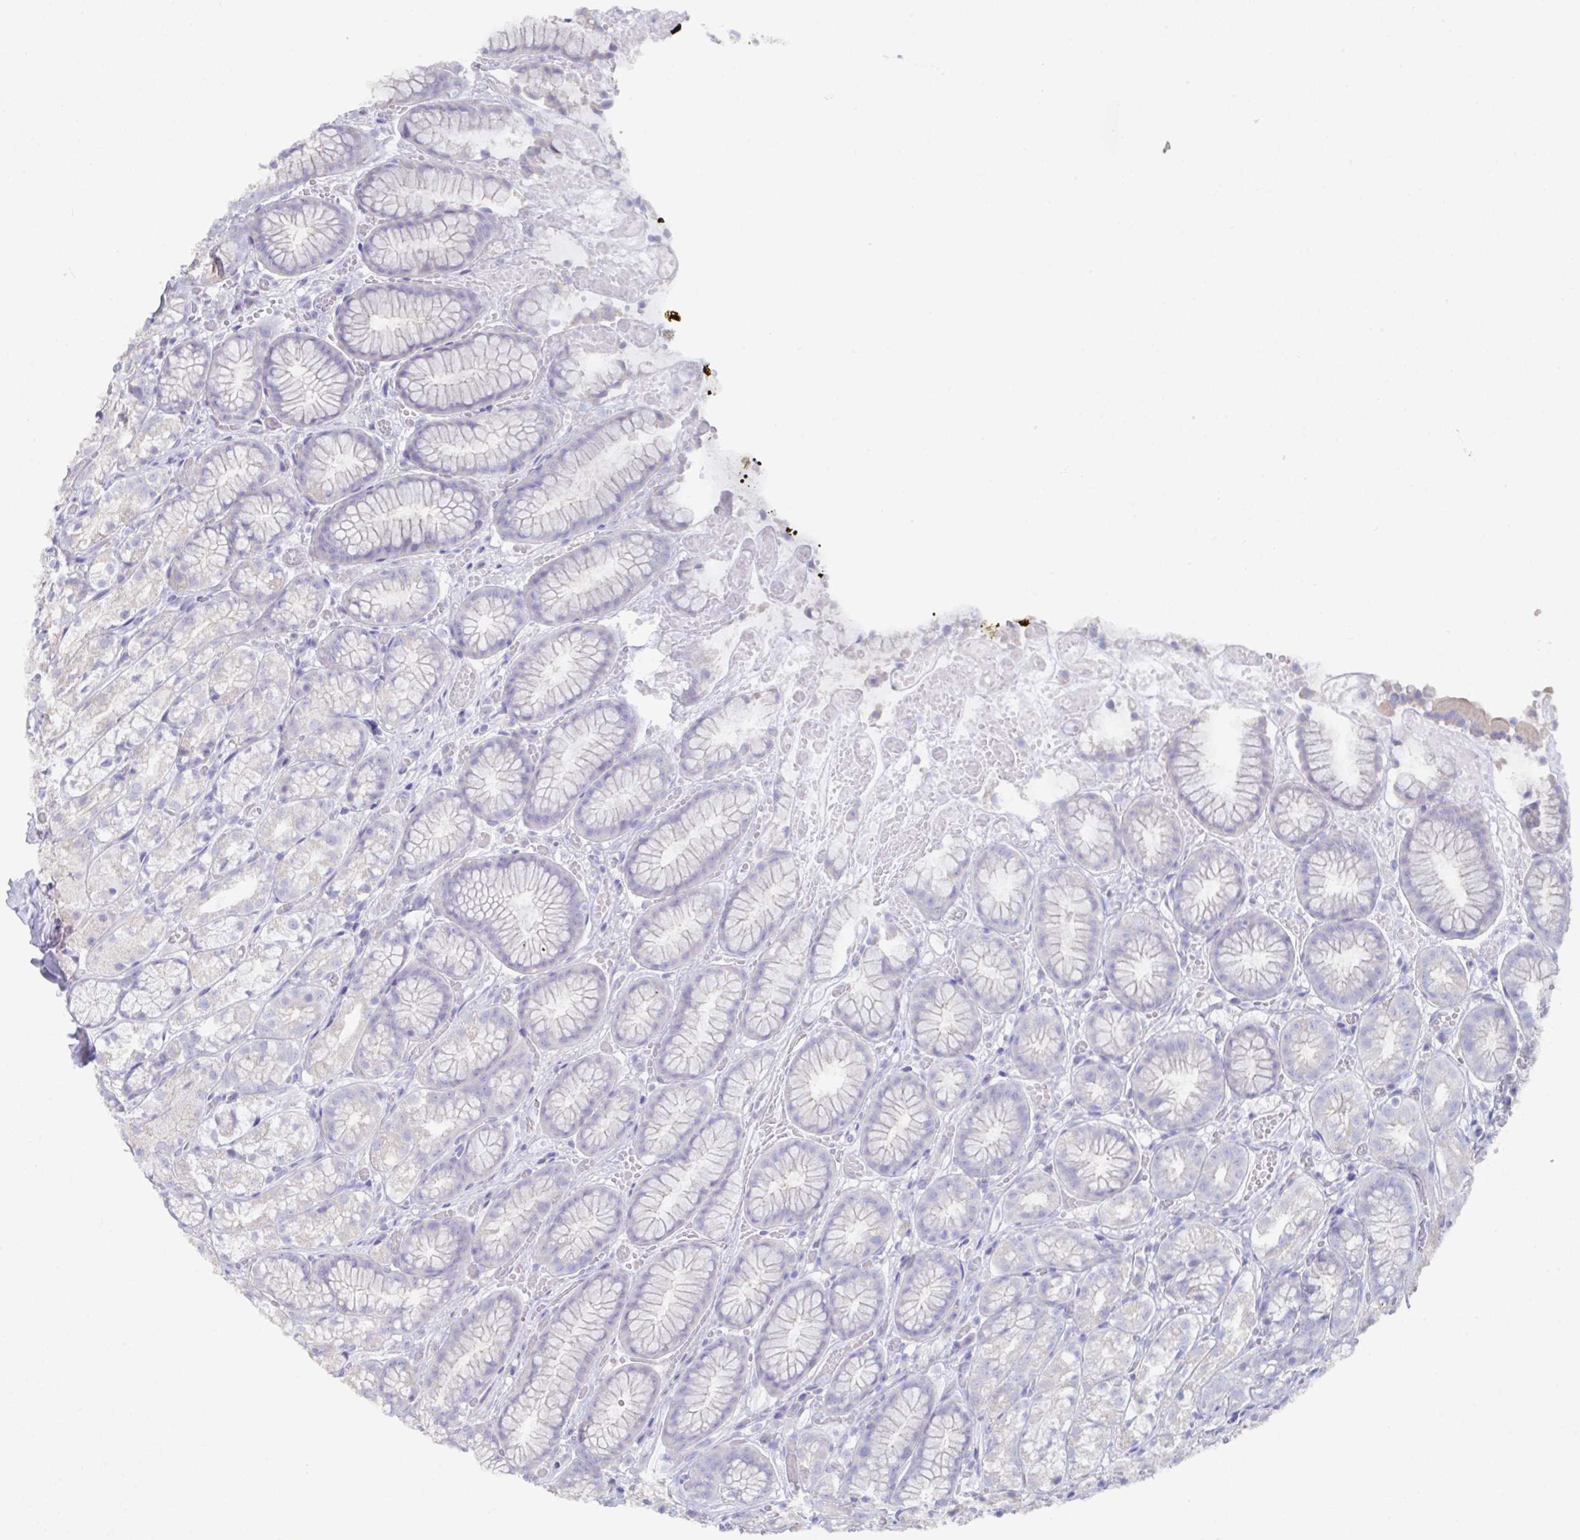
{"staining": {"intensity": "negative", "quantity": "none", "location": "none"}, "tissue": "stomach", "cell_type": "Glandular cells", "image_type": "normal", "snomed": [{"axis": "morphology", "description": "Normal tissue, NOS"}, {"axis": "topography", "description": "Smooth muscle"}, {"axis": "topography", "description": "Stomach"}], "caption": "DAB immunohistochemical staining of benign stomach demonstrates no significant expression in glandular cells. The staining is performed using DAB (3,3'-diaminobenzidine) brown chromogen with nuclei counter-stained in using hematoxylin.", "gene": "SLC44A4", "patient": {"sex": "male", "age": 70}}